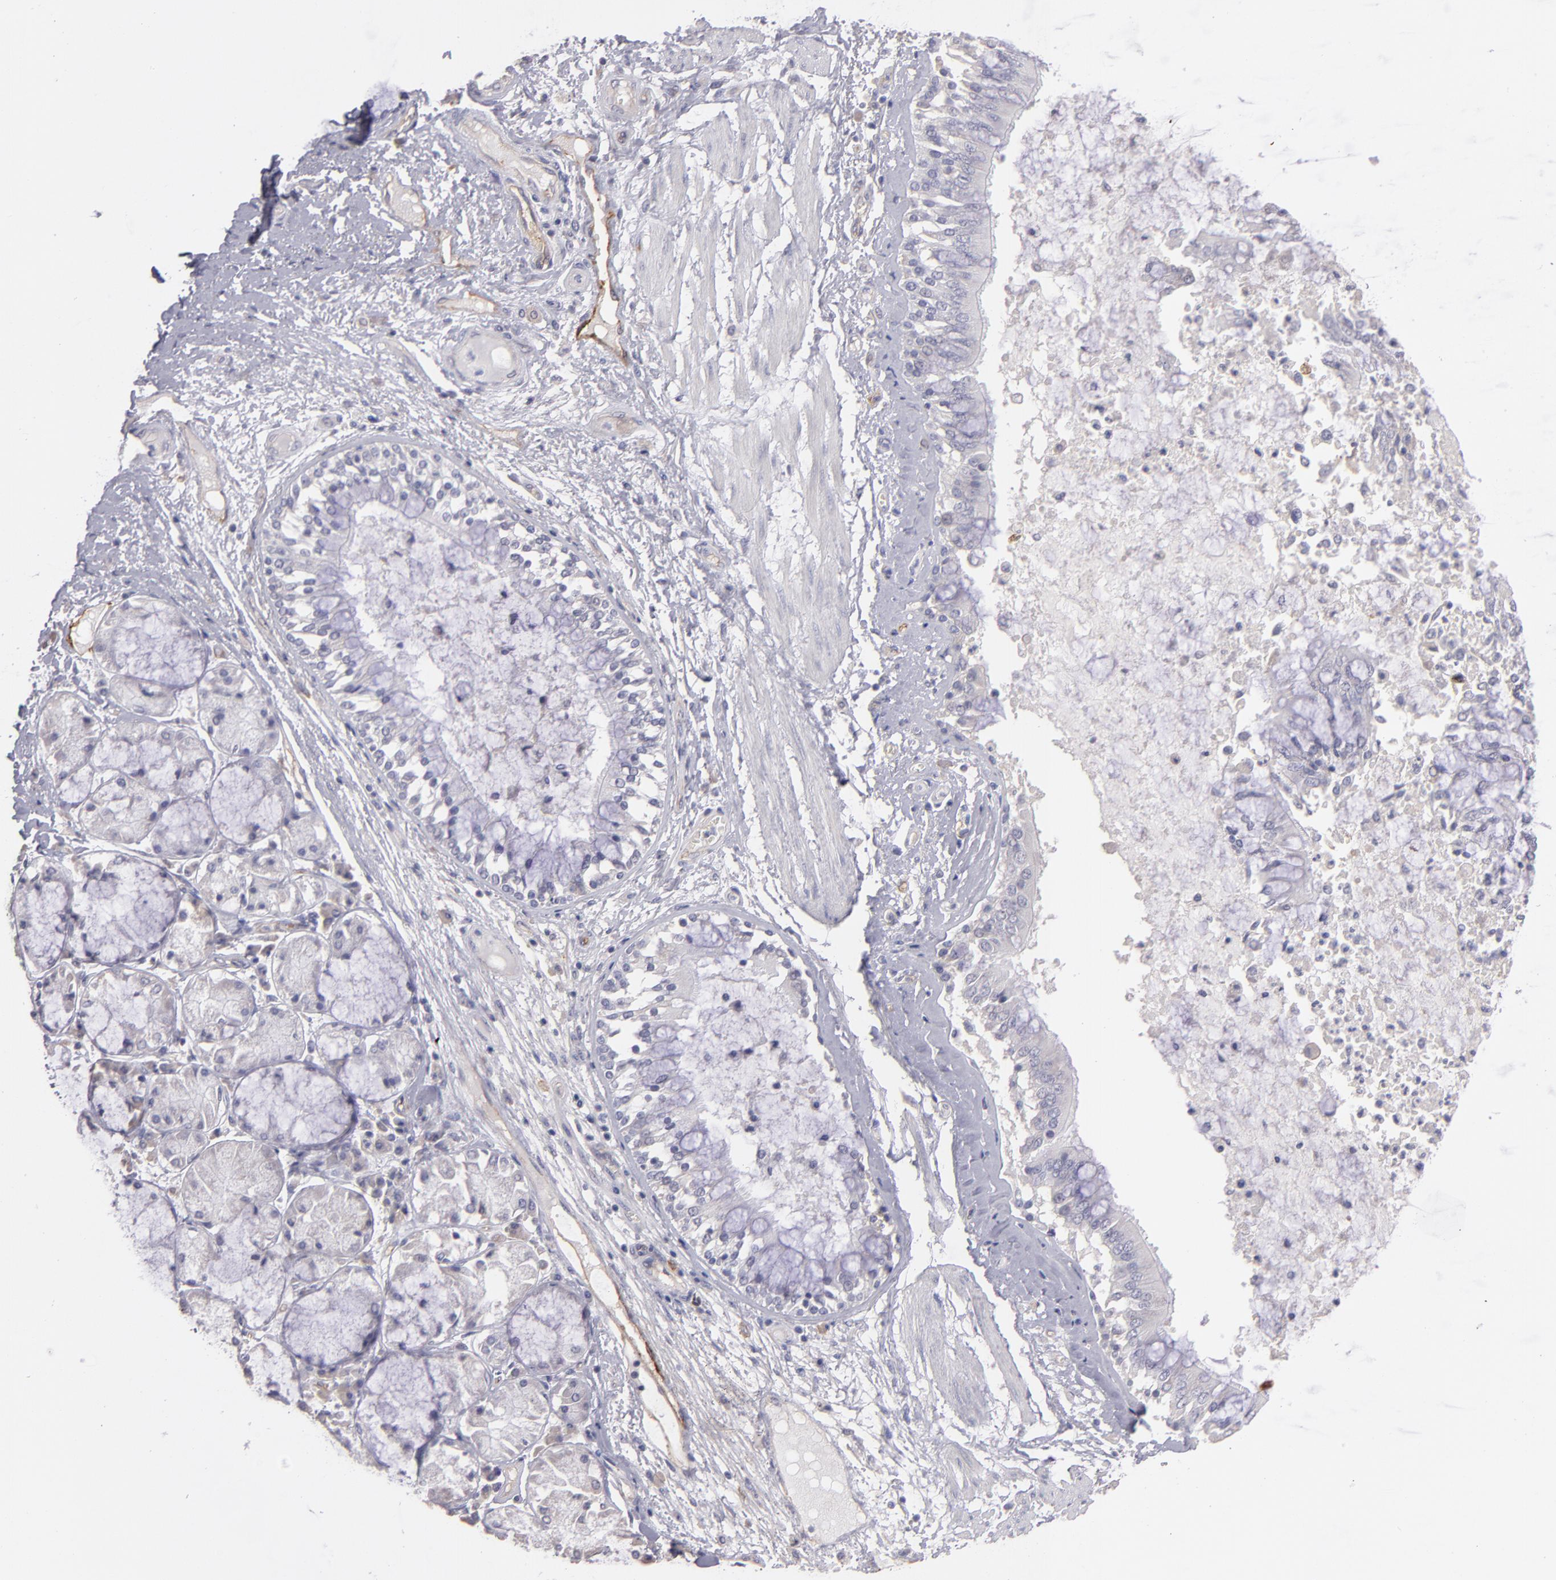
{"staining": {"intensity": "negative", "quantity": "none", "location": "none"}, "tissue": "bronchus", "cell_type": "Respiratory epithelial cells", "image_type": "normal", "snomed": [{"axis": "morphology", "description": "Normal tissue, NOS"}, {"axis": "topography", "description": "Cartilage tissue"}, {"axis": "topography", "description": "Bronchus"}, {"axis": "topography", "description": "Lung"}], "caption": "There is no significant expression in respiratory epithelial cells of bronchus.", "gene": "THBD", "patient": {"sex": "female", "age": 49}}